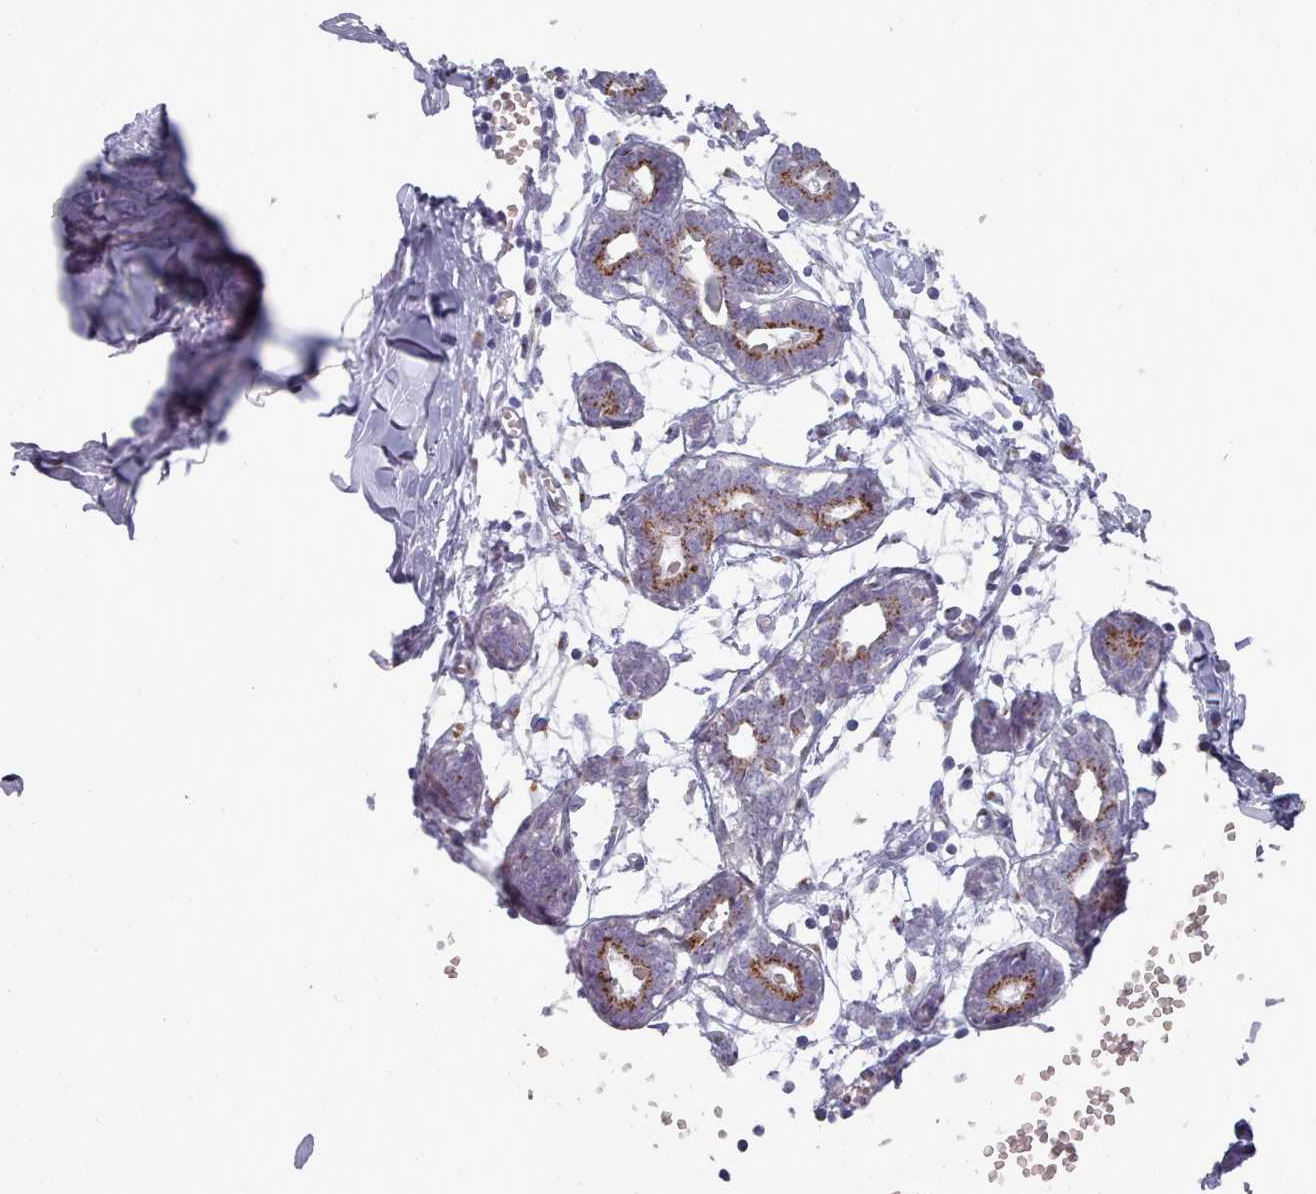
{"staining": {"intensity": "negative", "quantity": "none", "location": "none"}, "tissue": "breast", "cell_type": "Adipocytes", "image_type": "normal", "snomed": [{"axis": "morphology", "description": "Normal tissue, NOS"}, {"axis": "topography", "description": "Breast"}], "caption": "Adipocytes are negative for brown protein staining in normal breast. (DAB immunohistochemistry (IHC) with hematoxylin counter stain).", "gene": "MAN1B1", "patient": {"sex": "female", "age": 27}}